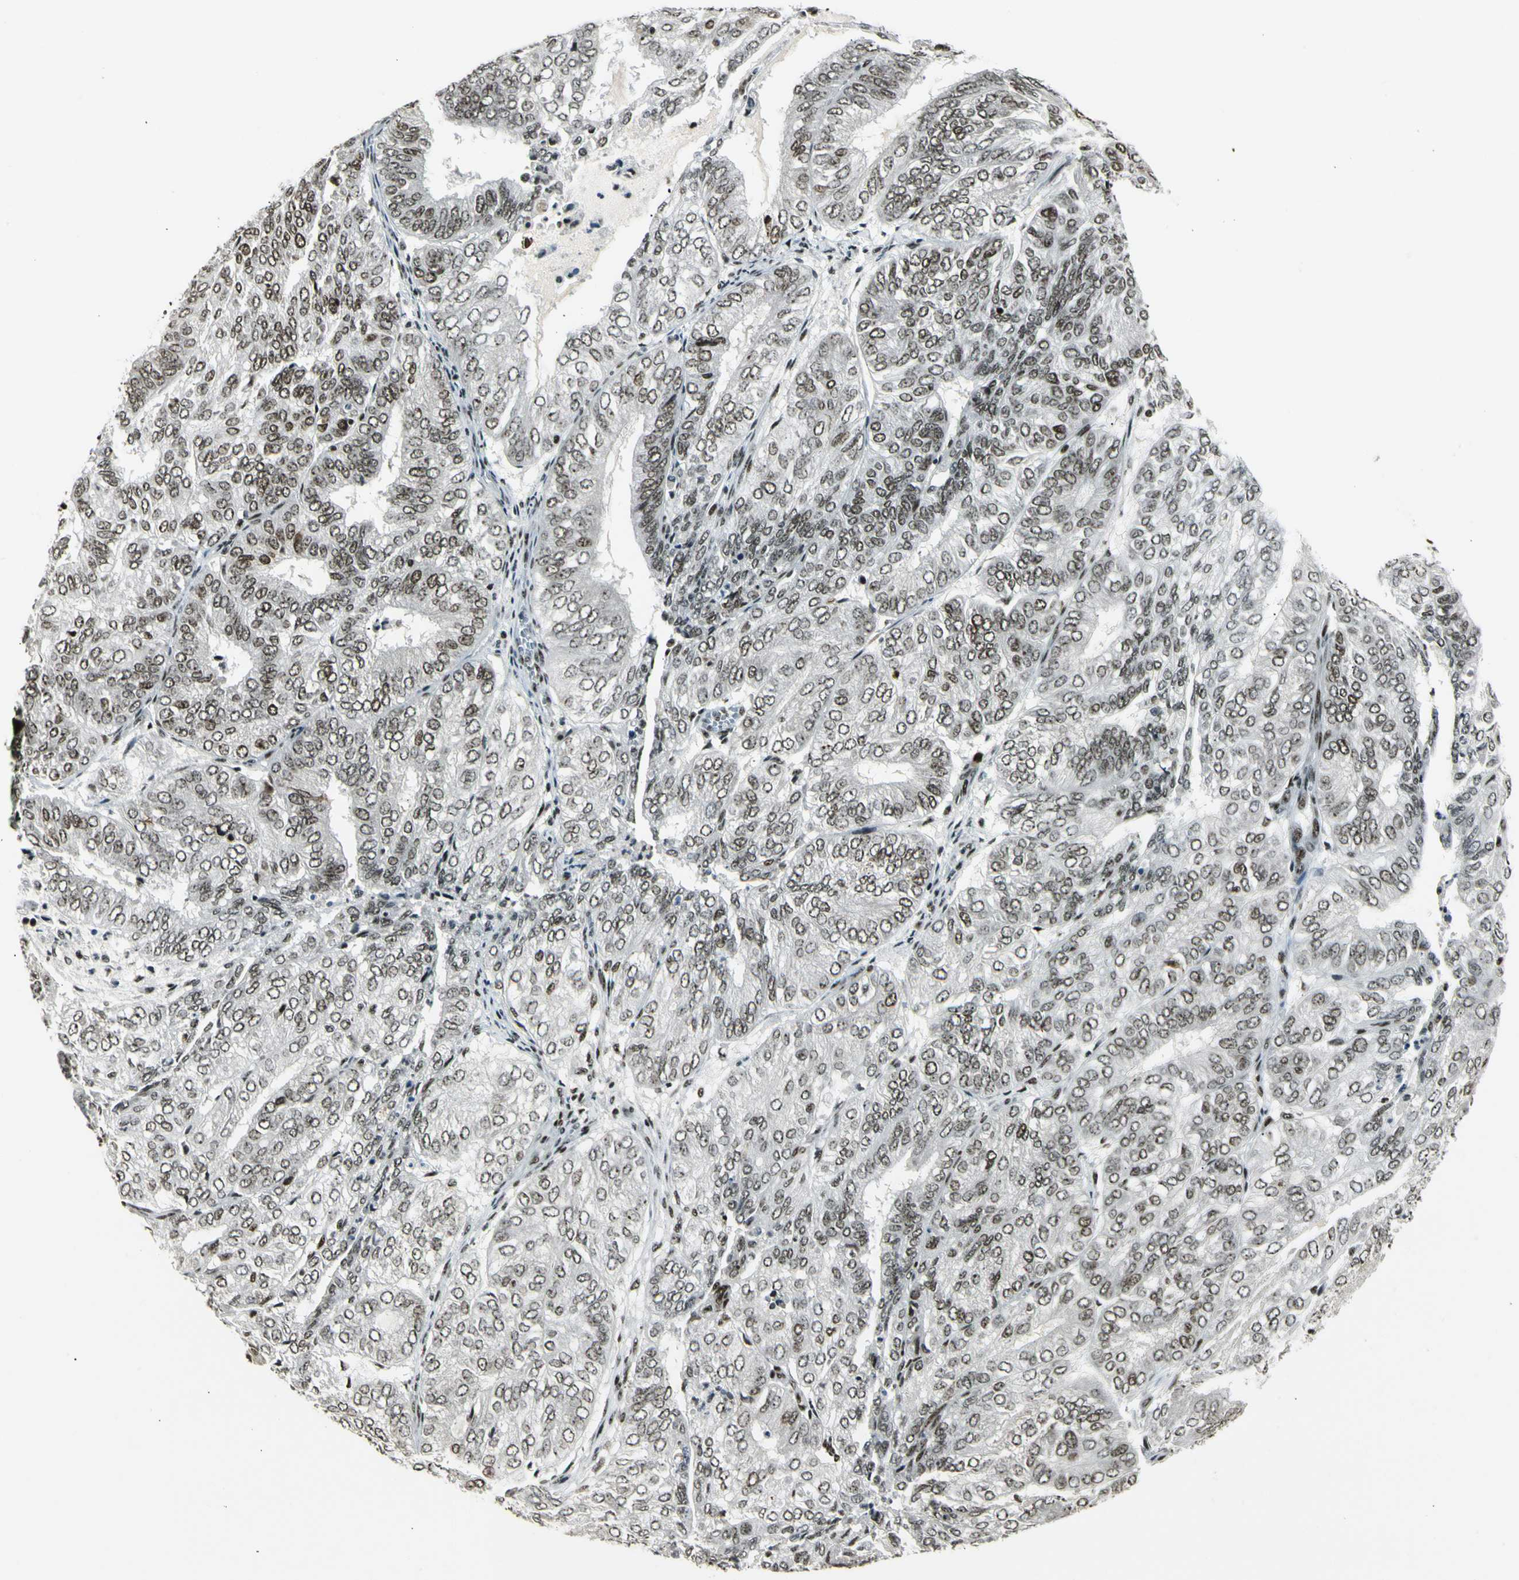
{"staining": {"intensity": "strong", "quantity": "25%-75%", "location": "nuclear"}, "tissue": "endometrial cancer", "cell_type": "Tumor cells", "image_type": "cancer", "snomed": [{"axis": "morphology", "description": "Adenocarcinoma, NOS"}, {"axis": "topography", "description": "Uterus"}], "caption": "Immunohistochemistry (DAB (3,3'-diaminobenzidine)) staining of human adenocarcinoma (endometrial) displays strong nuclear protein expression in about 25%-75% of tumor cells.", "gene": "UBTF", "patient": {"sex": "female", "age": 60}}